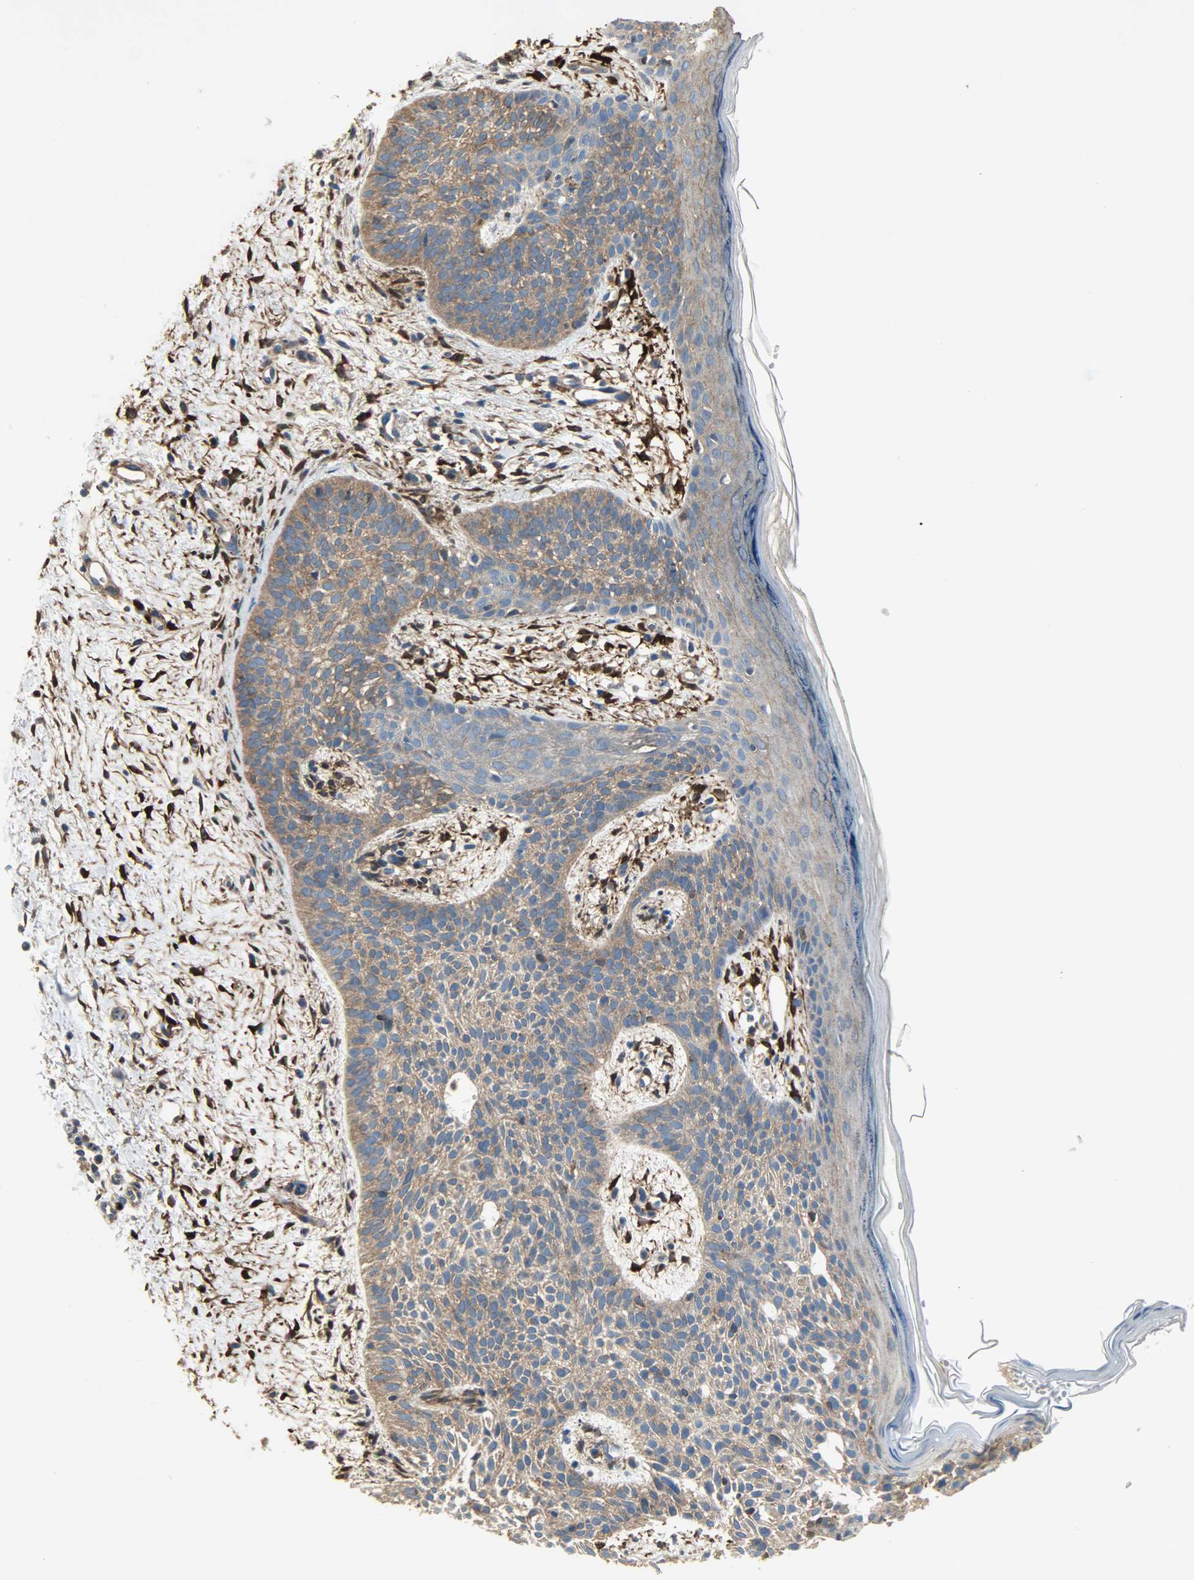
{"staining": {"intensity": "strong", "quantity": ">75%", "location": "cytoplasmic/membranous"}, "tissue": "skin cancer", "cell_type": "Tumor cells", "image_type": "cancer", "snomed": [{"axis": "morphology", "description": "Normal tissue, NOS"}, {"axis": "morphology", "description": "Basal cell carcinoma"}, {"axis": "topography", "description": "Skin"}], "caption": "Human skin cancer (basal cell carcinoma) stained with a protein marker reveals strong staining in tumor cells.", "gene": "C1orf198", "patient": {"sex": "female", "age": 69}}